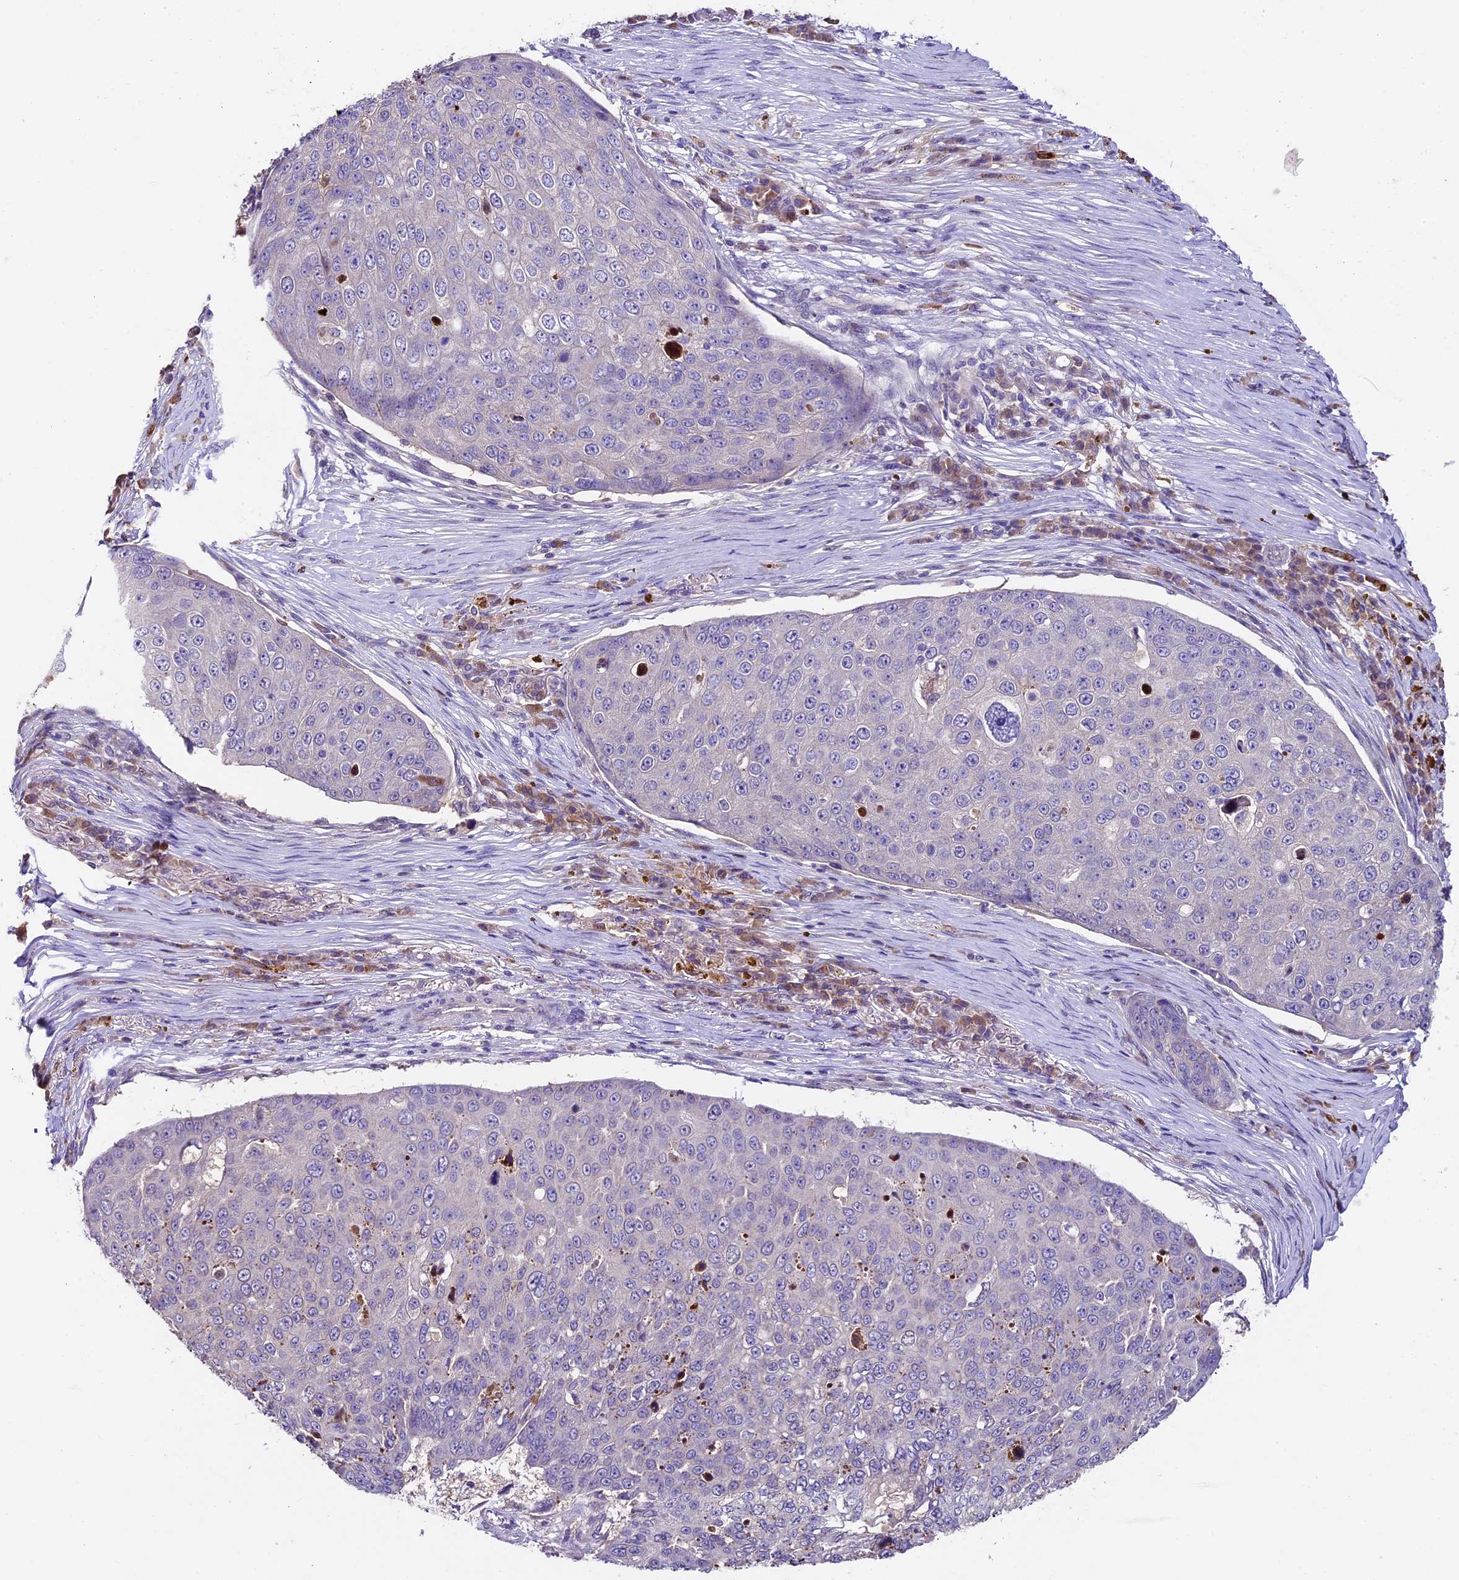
{"staining": {"intensity": "negative", "quantity": "none", "location": "none"}, "tissue": "skin cancer", "cell_type": "Tumor cells", "image_type": "cancer", "snomed": [{"axis": "morphology", "description": "Squamous cell carcinoma, NOS"}, {"axis": "topography", "description": "Skin"}], "caption": "Skin squamous cell carcinoma was stained to show a protein in brown. There is no significant positivity in tumor cells.", "gene": "SBNO2", "patient": {"sex": "male", "age": 71}}